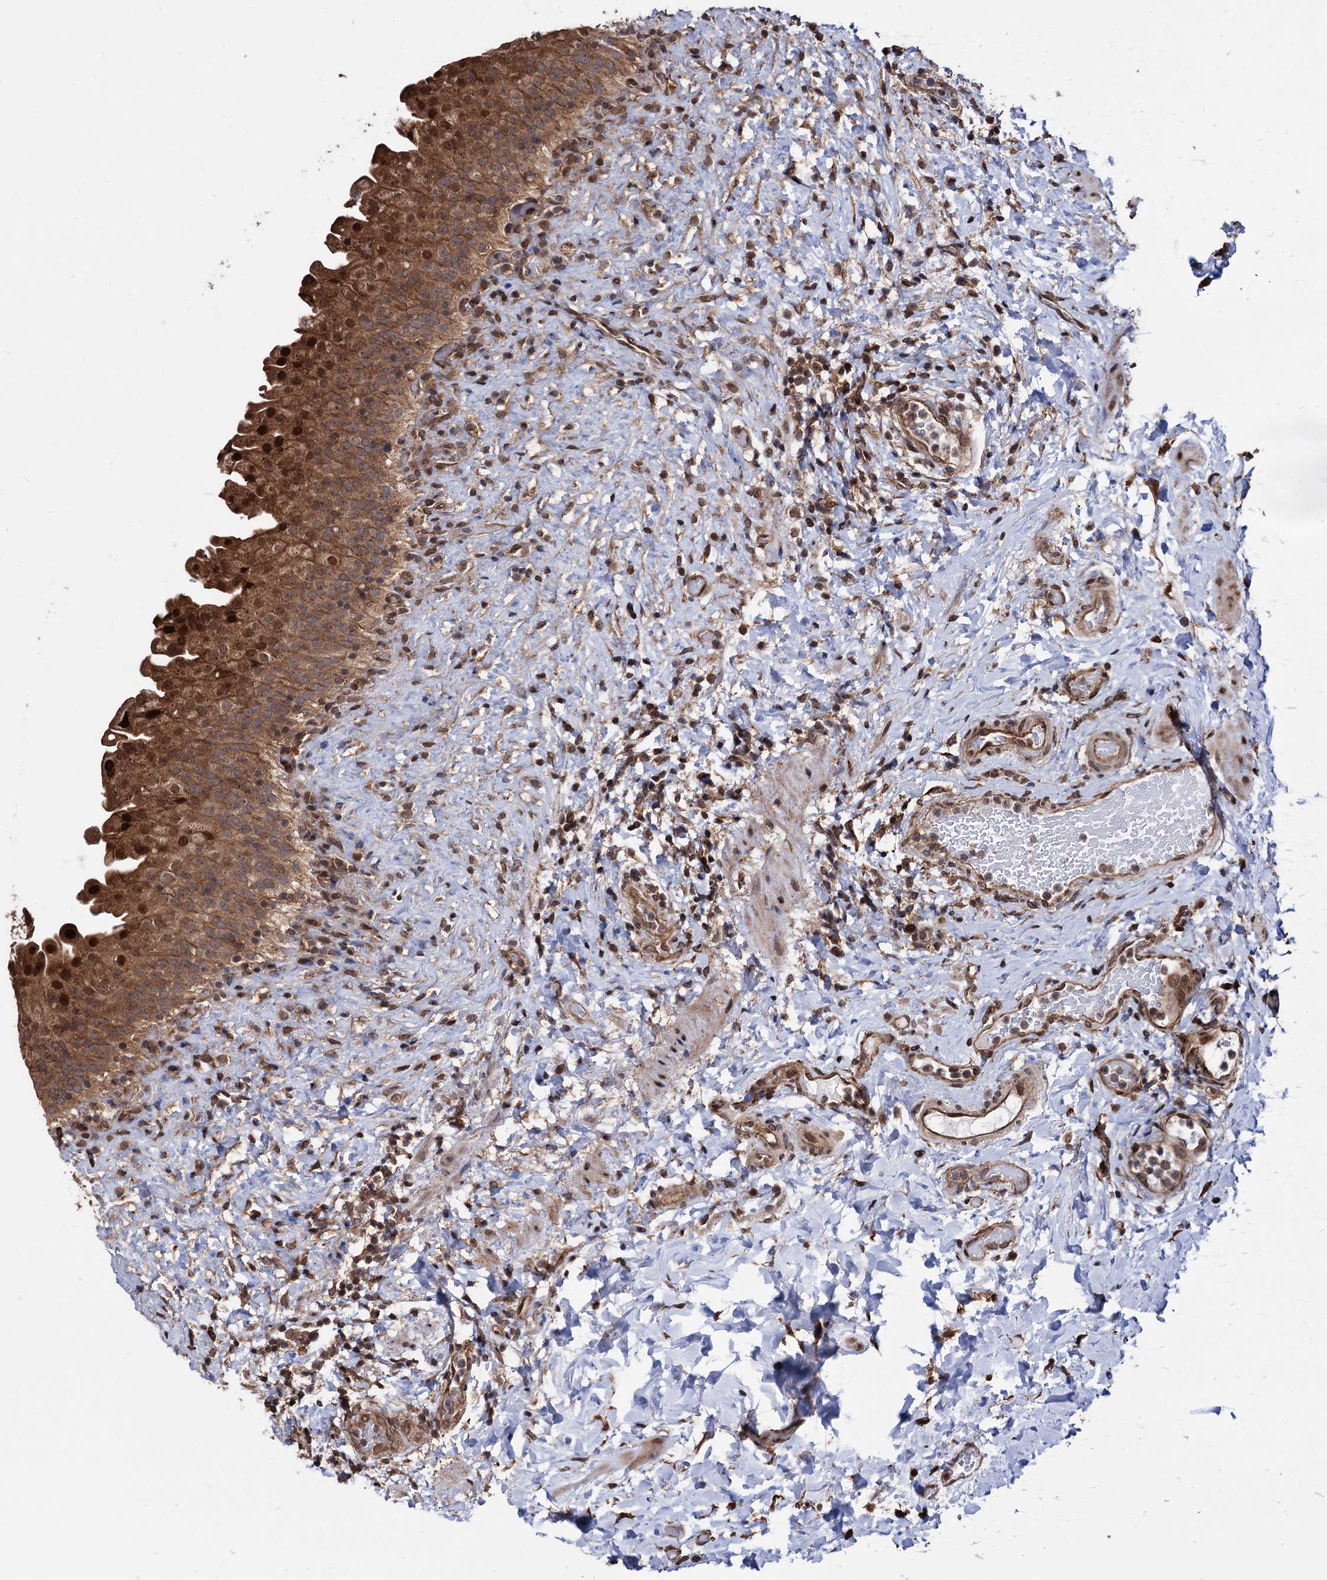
{"staining": {"intensity": "strong", "quantity": ">75%", "location": "cytoplasmic/membranous,nuclear"}, "tissue": "urinary bladder", "cell_type": "Urothelial cells", "image_type": "normal", "snomed": [{"axis": "morphology", "description": "Normal tissue, NOS"}, {"axis": "topography", "description": "Urinary bladder"}], "caption": "Immunohistochemistry (IHC) histopathology image of benign human urinary bladder stained for a protein (brown), which reveals high levels of strong cytoplasmic/membranous,nuclear staining in about >75% of urothelial cells.", "gene": "ANKRD12", "patient": {"sex": "female", "age": 27}}